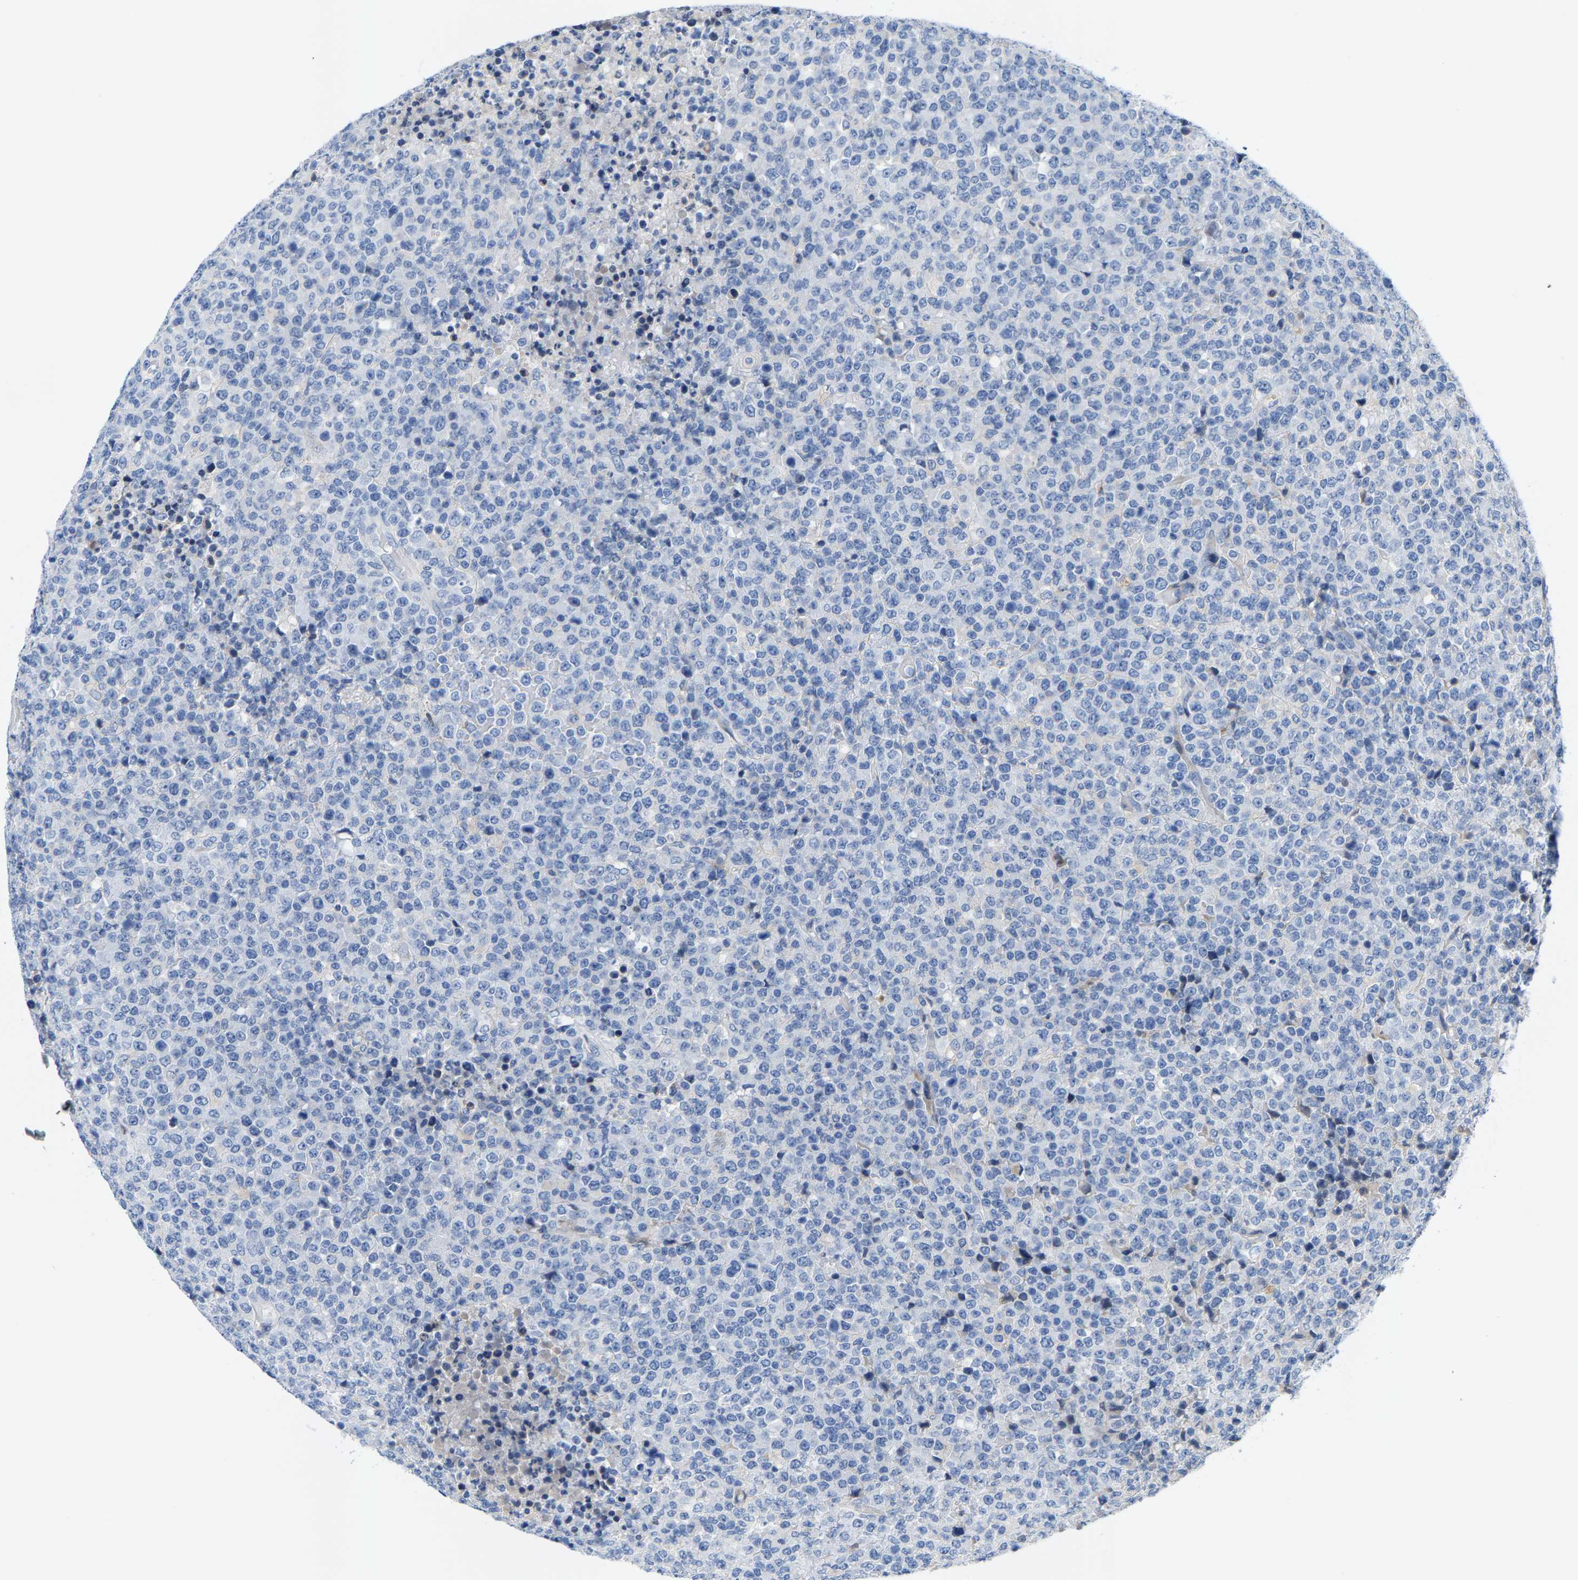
{"staining": {"intensity": "negative", "quantity": "none", "location": "none"}, "tissue": "lymphoma", "cell_type": "Tumor cells", "image_type": "cancer", "snomed": [{"axis": "morphology", "description": "Malignant lymphoma, non-Hodgkin's type, High grade"}, {"axis": "topography", "description": "Lymph node"}], "caption": "The histopathology image exhibits no significant positivity in tumor cells of malignant lymphoma, non-Hodgkin's type (high-grade).", "gene": "KLHL1", "patient": {"sex": "male", "age": 13}}